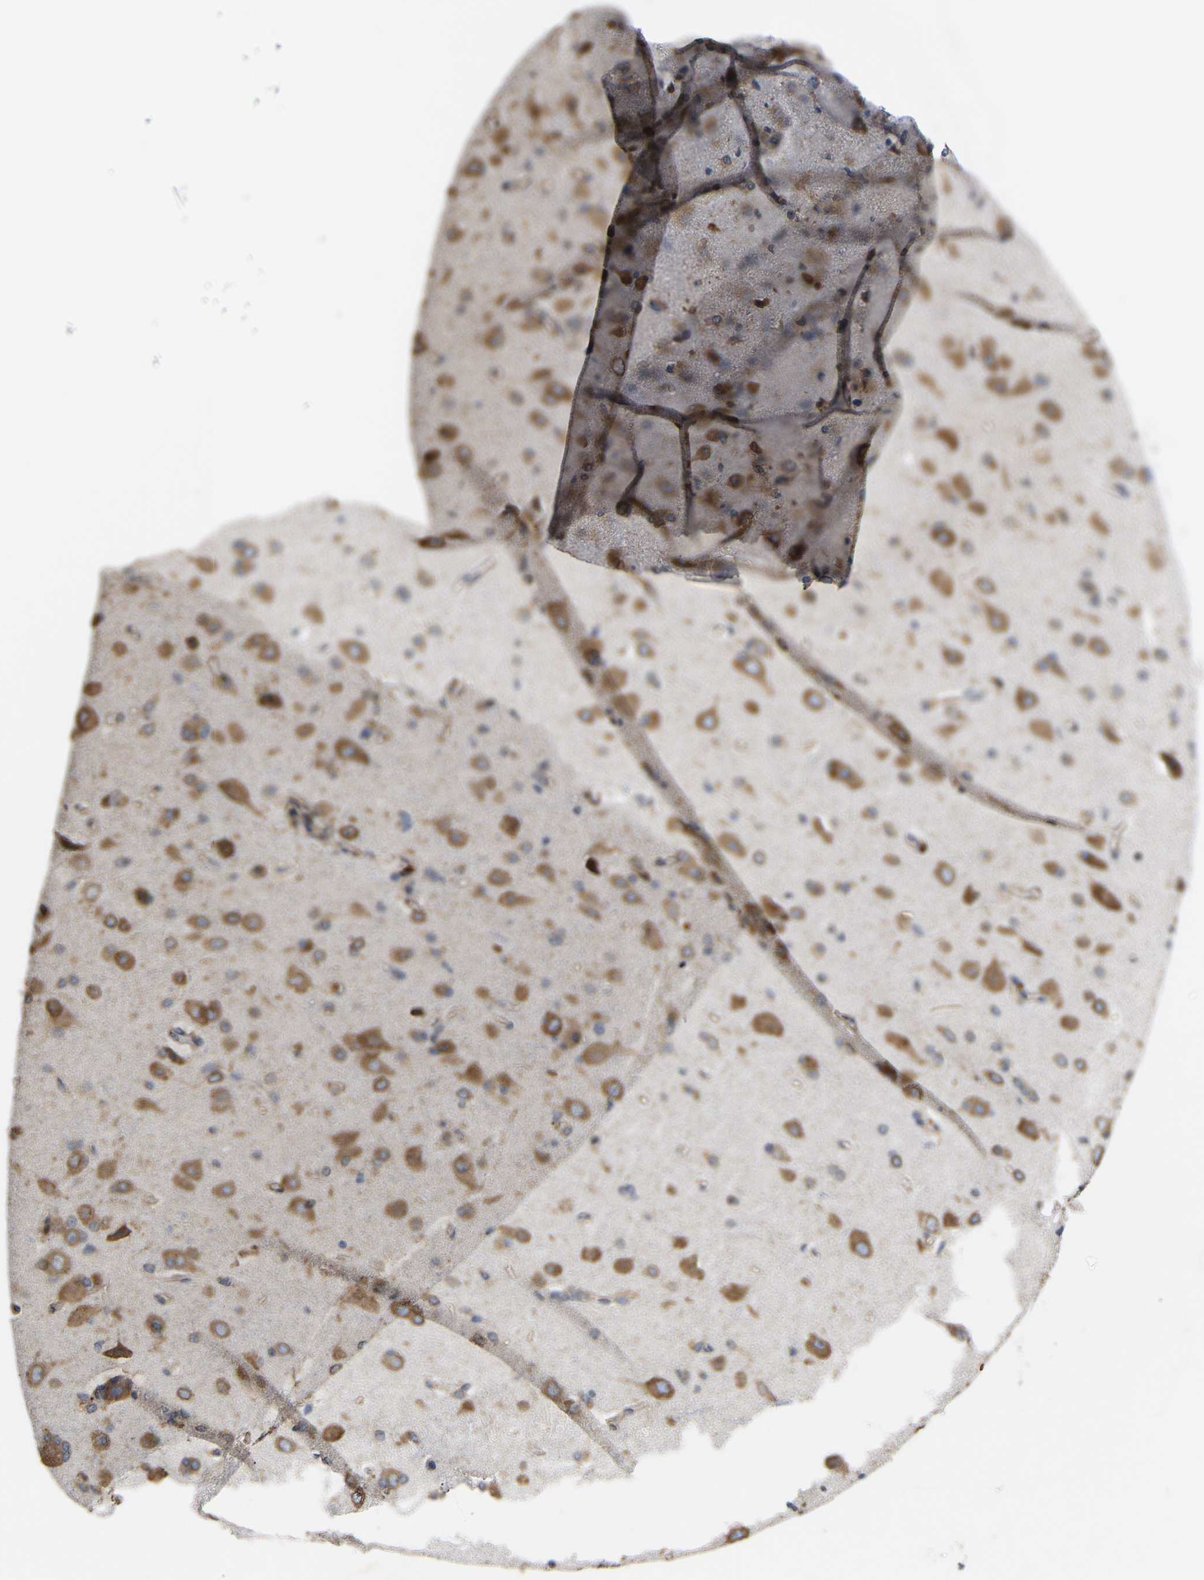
{"staining": {"intensity": "moderate", "quantity": ">75%", "location": "cytoplasmic/membranous"}, "tissue": "glioma", "cell_type": "Tumor cells", "image_type": "cancer", "snomed": [{"axis": "morphology", "description": "Glioma, malignant, High grade"}, {"axis": "topography", "description": "Brain"}], "caption": "The photomicrograph shows a brown stain indicating the presence of a protein in the cytoplasmic/membranous of tumor cells in glioma. (Brightfield microscopy of DAB IHC at high magnification).", "gene": "AIMP2", "patient": {"sex": "female", "age": 58}}